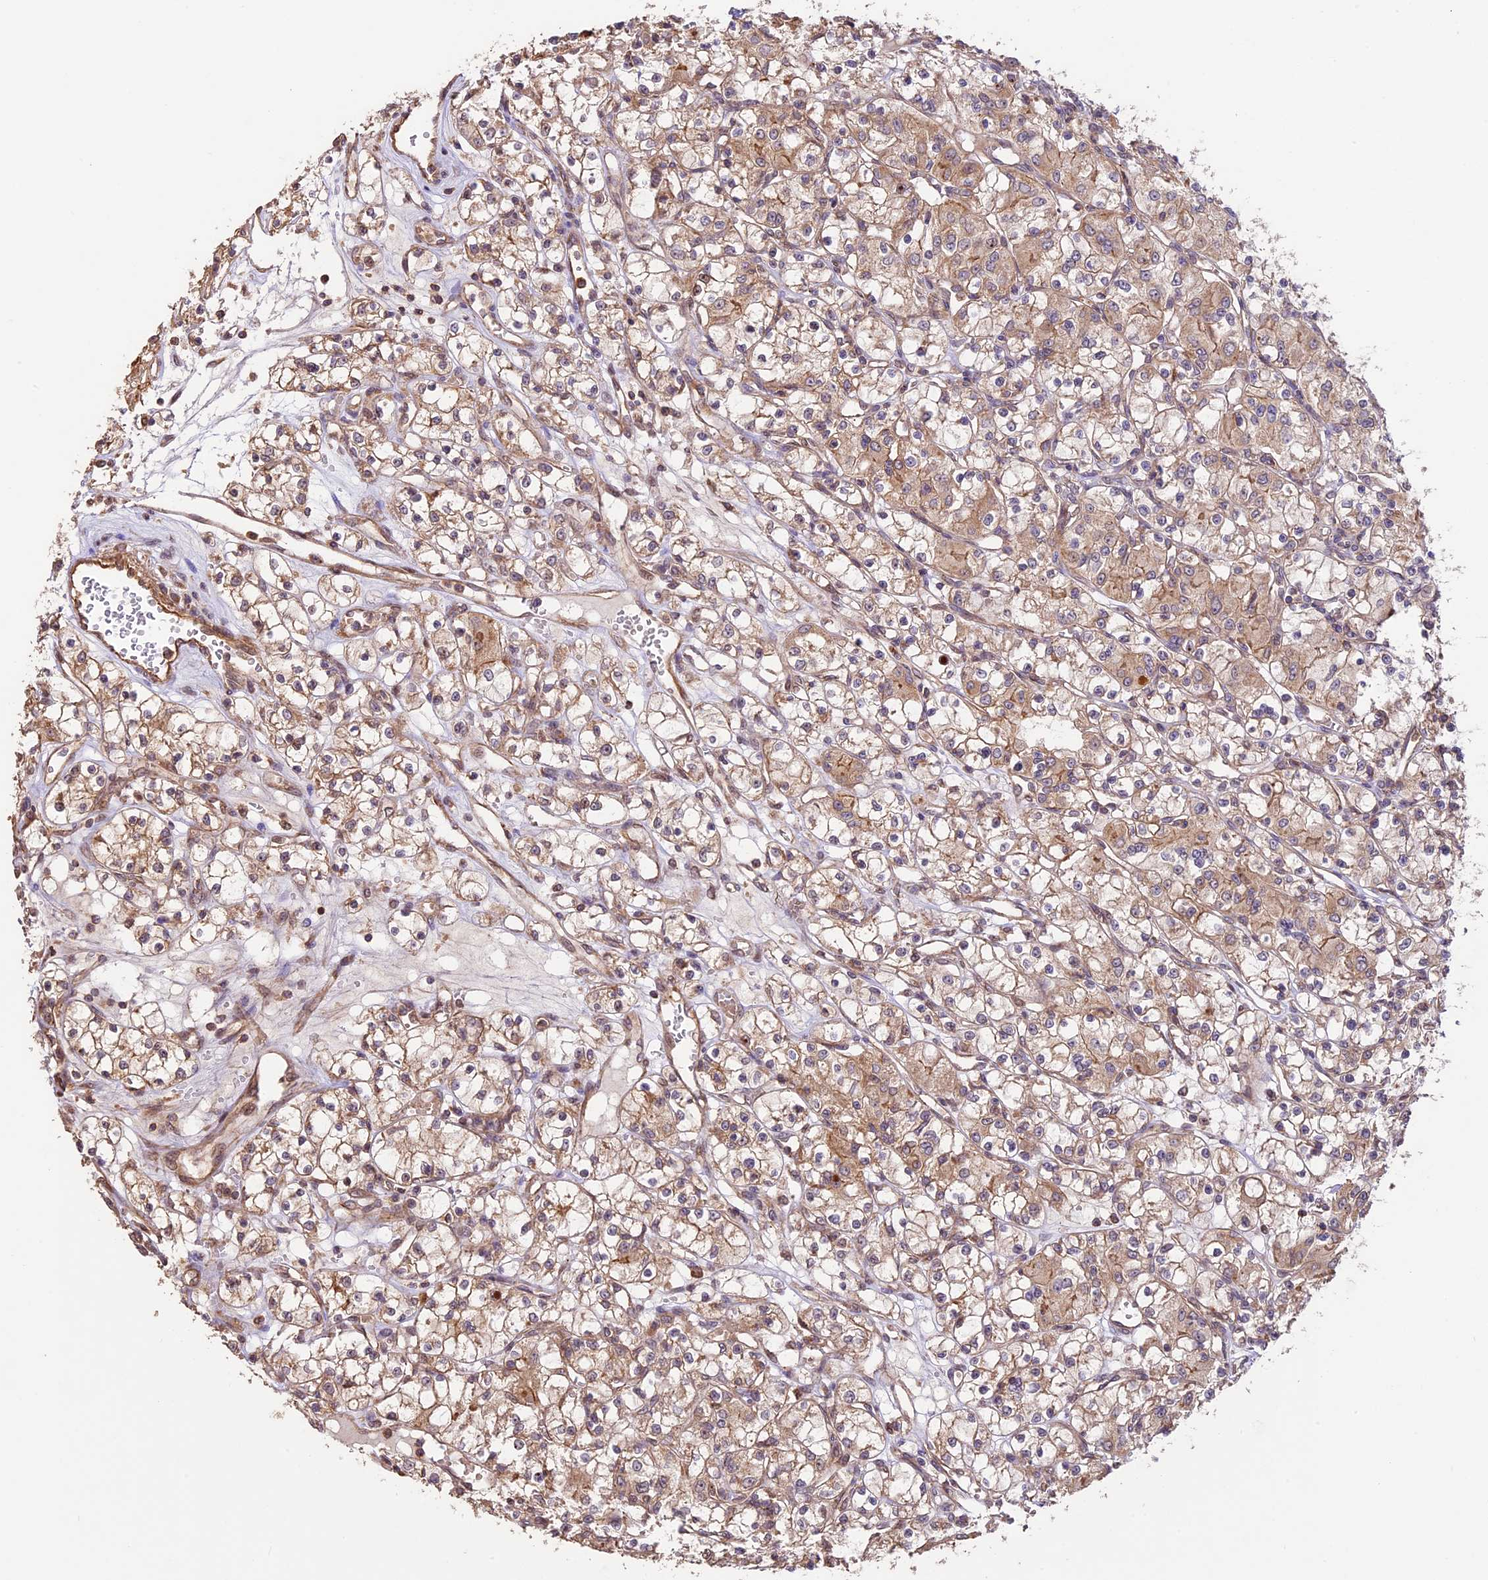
{"staining": {"intensity": "moderate", "quantity": "25%-75%", "location": "cytoplasmic/membranous"}, "tissue": "renal cancer", "cell_type": "Tumor cells", "image_type": "cancer", "snomed": [{"axis": "morphology", "description": "Adenocarcinoma, NOS"}, {"axis": "topography", "description": "Kidney"}], "caption": "This histopathology image shows renal cancer stained with immunohistochemistry to label a protein in brown. The cytoplasmic/membranous of tumor cells show moderate positivity for the protein. Nuclei are counter-stained blue.", "gene": "BCAS4", "patient": {"sex": "female", "age": 59}}